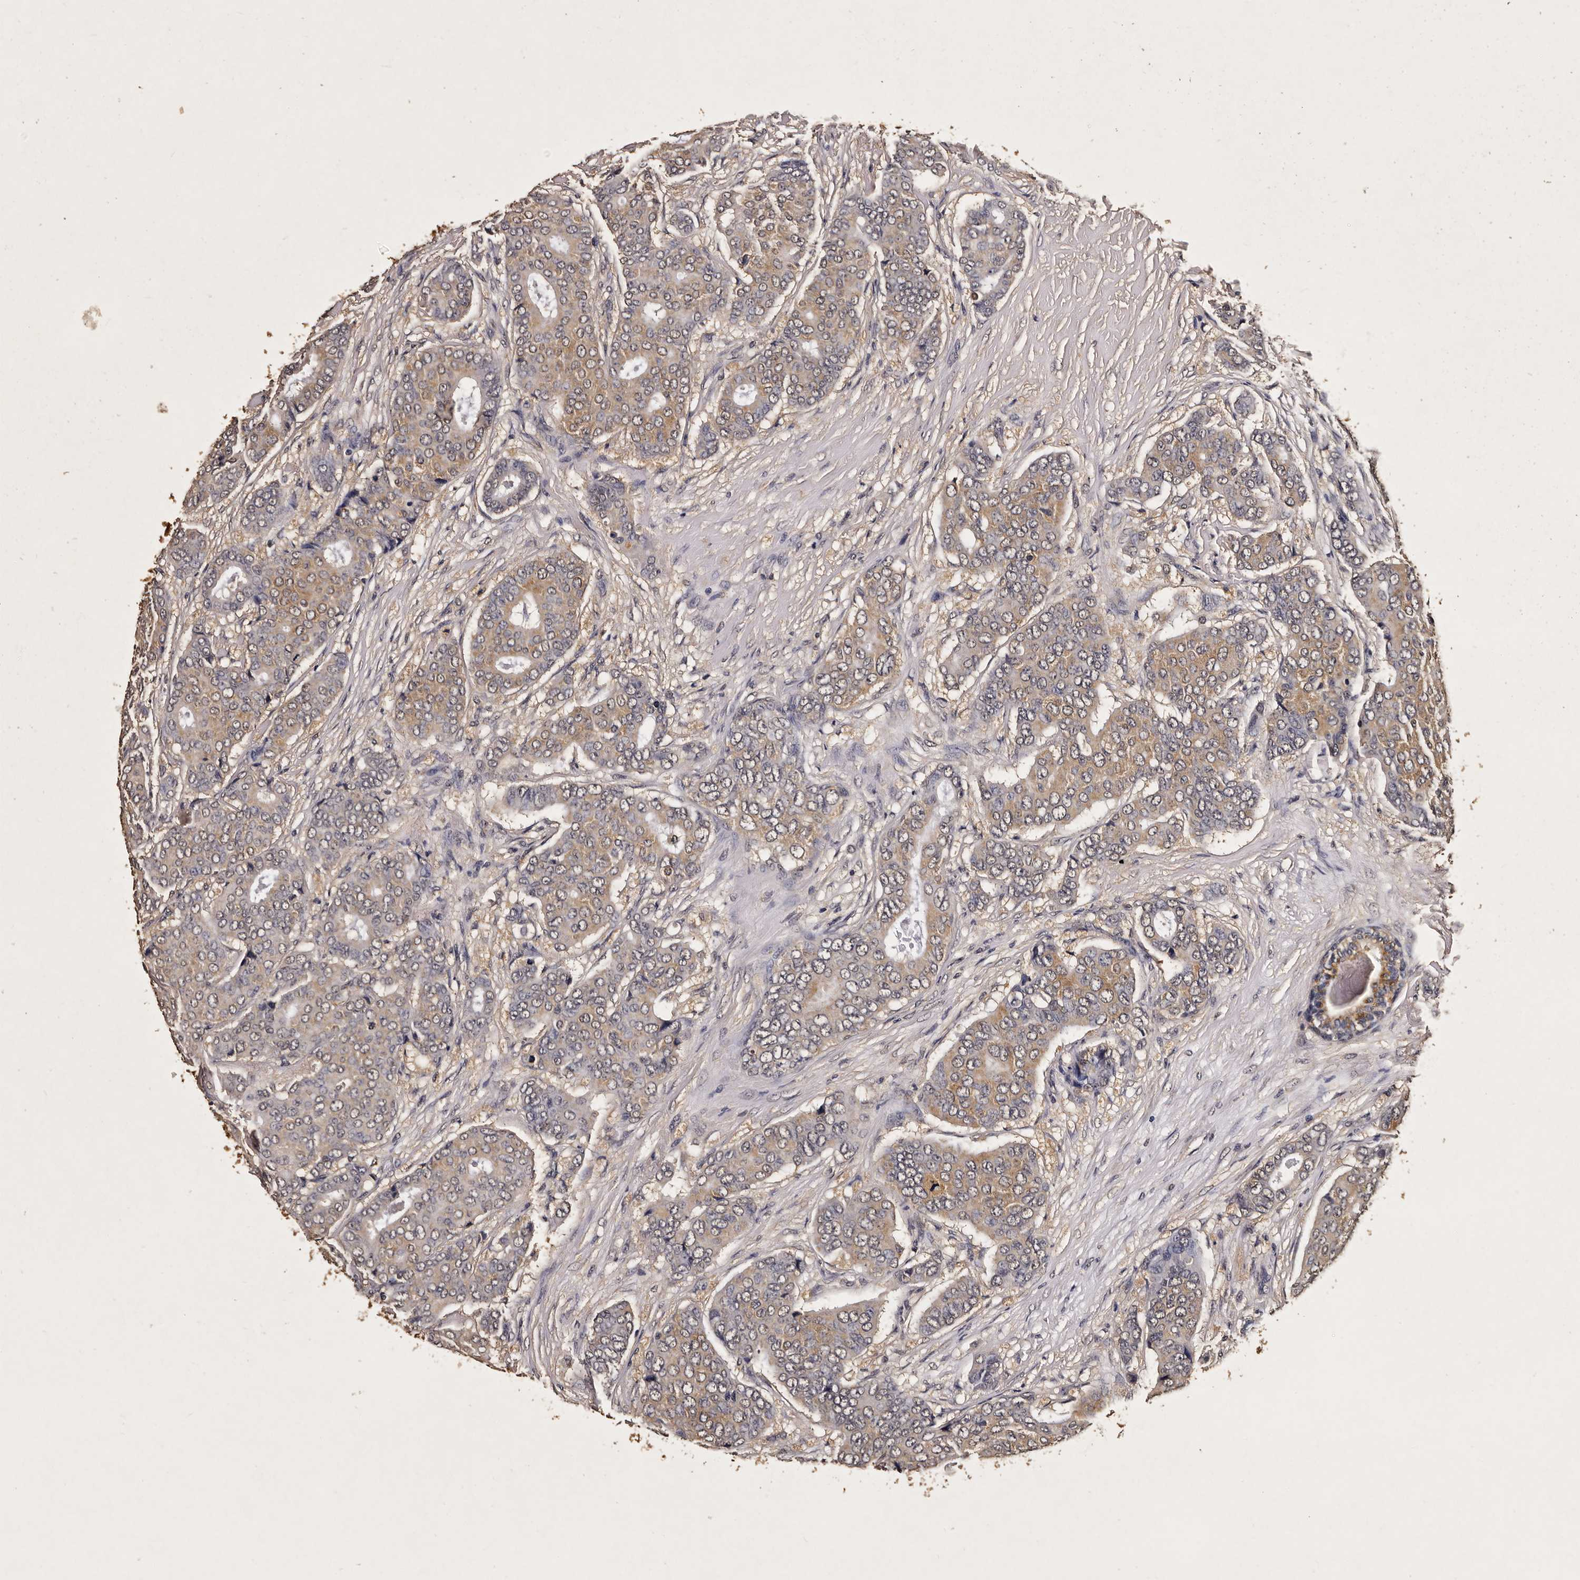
{"staining": {"intensity": "moderate", "quantity": "25%-75%", "location": "cytoplasmic/membranous"}, "tissue": "breast cancer", "cell_type": "Tumor cells", "image_type": "cancer", "snomed": [{"axis": "morphology", "description": "Duct carcinoma"}, {"axis": "topography", "description": "Breast"}], "caption": "Breast cancer (infiltrating ductal carcinoma) stained for a protein (brown) shows moderate cytoplasmic/membranous positive expression in approximately 25%-75% of tumor cells.", "gene": "PARS2", "patient": {"sex": "female", "age": 75}}